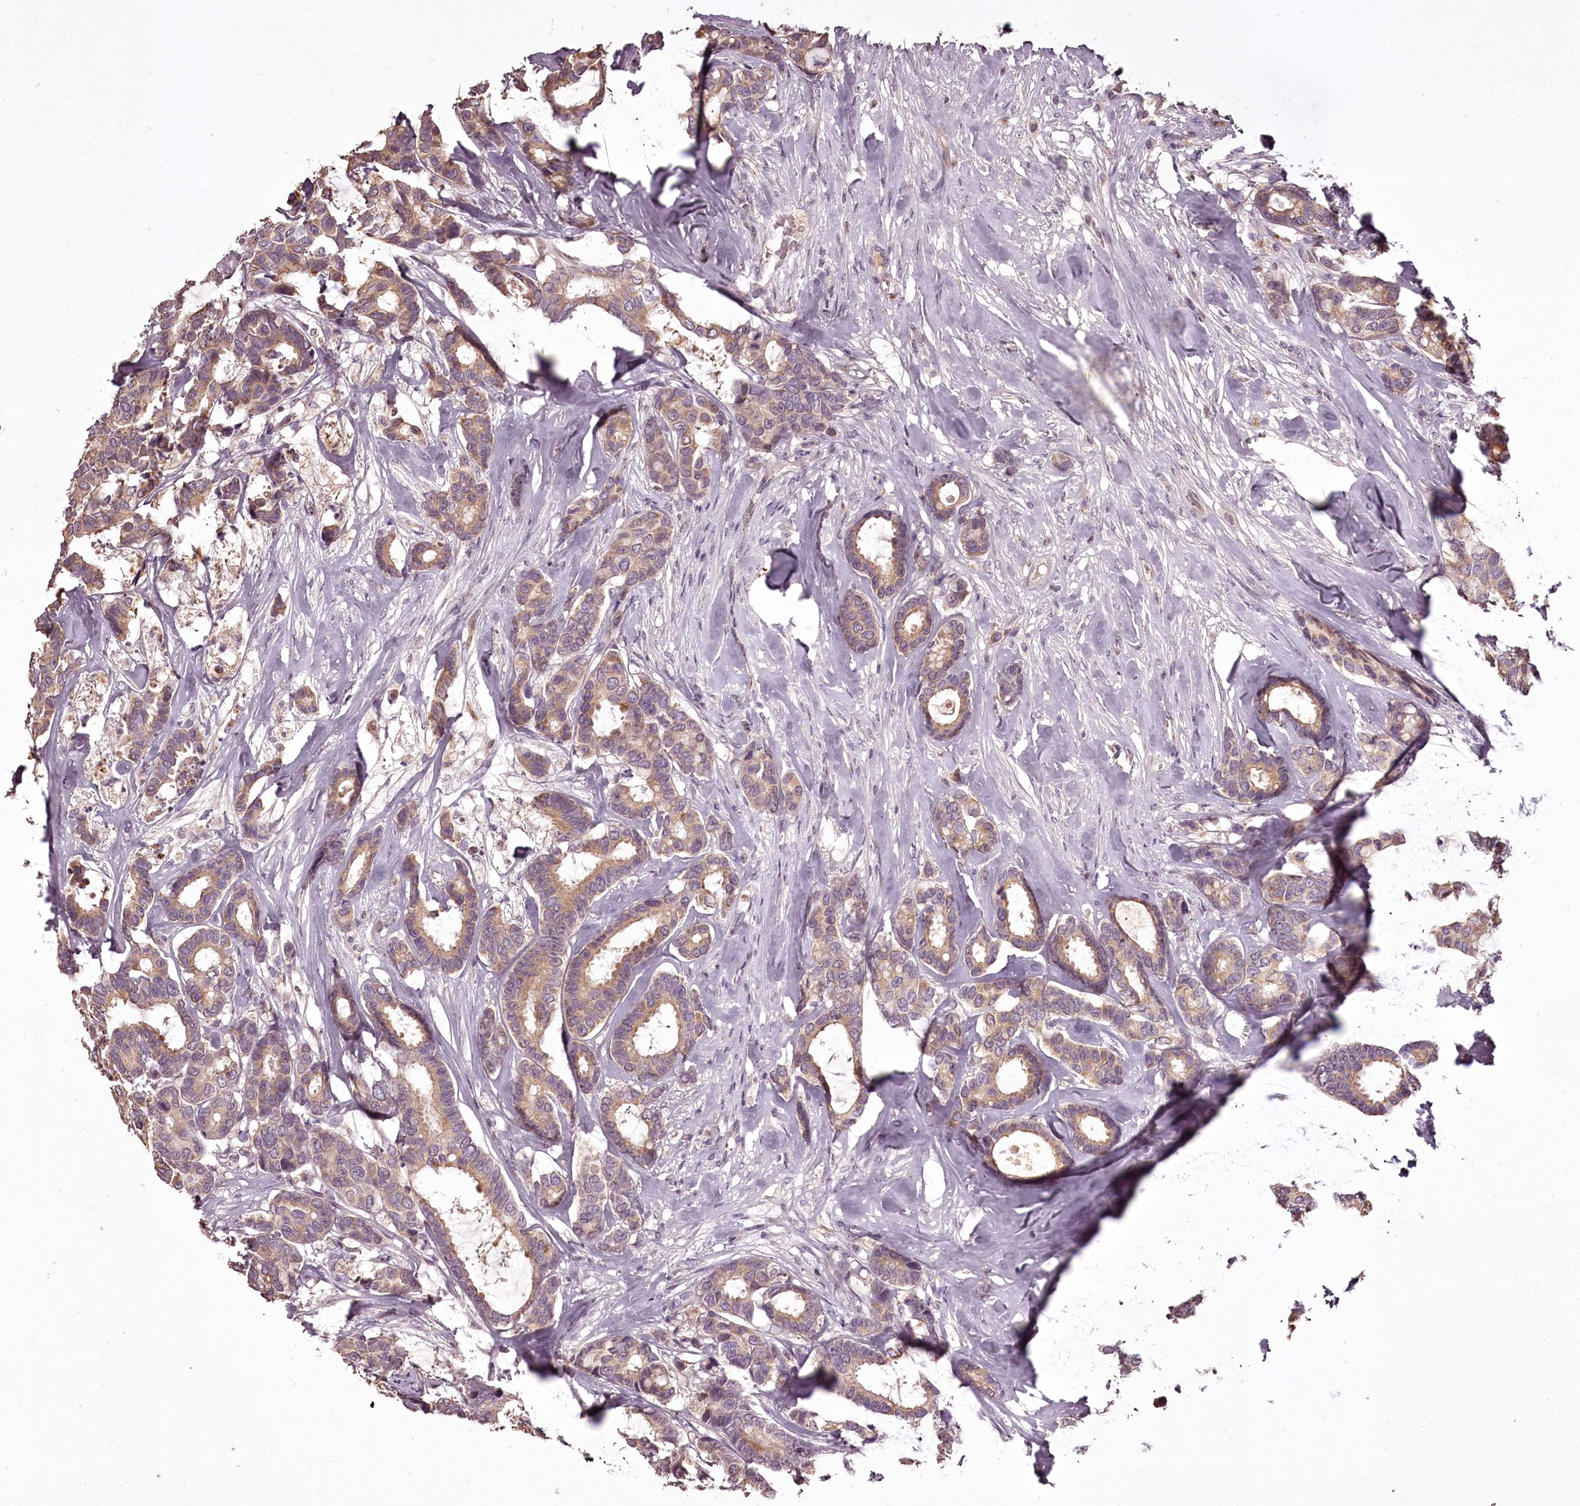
{"staining": {"intensity": "moderate", "quantity": "25%-75%", "location": "cytoplasmic/membranous"}, "tissue": "breast cancer", "cell_type": "Tumor cells", "image_type": "cancer", "snomed": [{"axis": "morphology", "description": "Duct carcinoma"}, {"axis": "topography", "description": "Breast"}], "caption": "DAB immunohistochemical staining of breast cancer displays moderate cytoplasmic/membranous protein expression in about 25%-75% of tumor cells. (DAB (3,3'-diaminobenzidine) = brown stain, brightfield microscopy at high magnification).", "gene": "RBMXL2", "patient": {"sex": "female", "age": 87}}